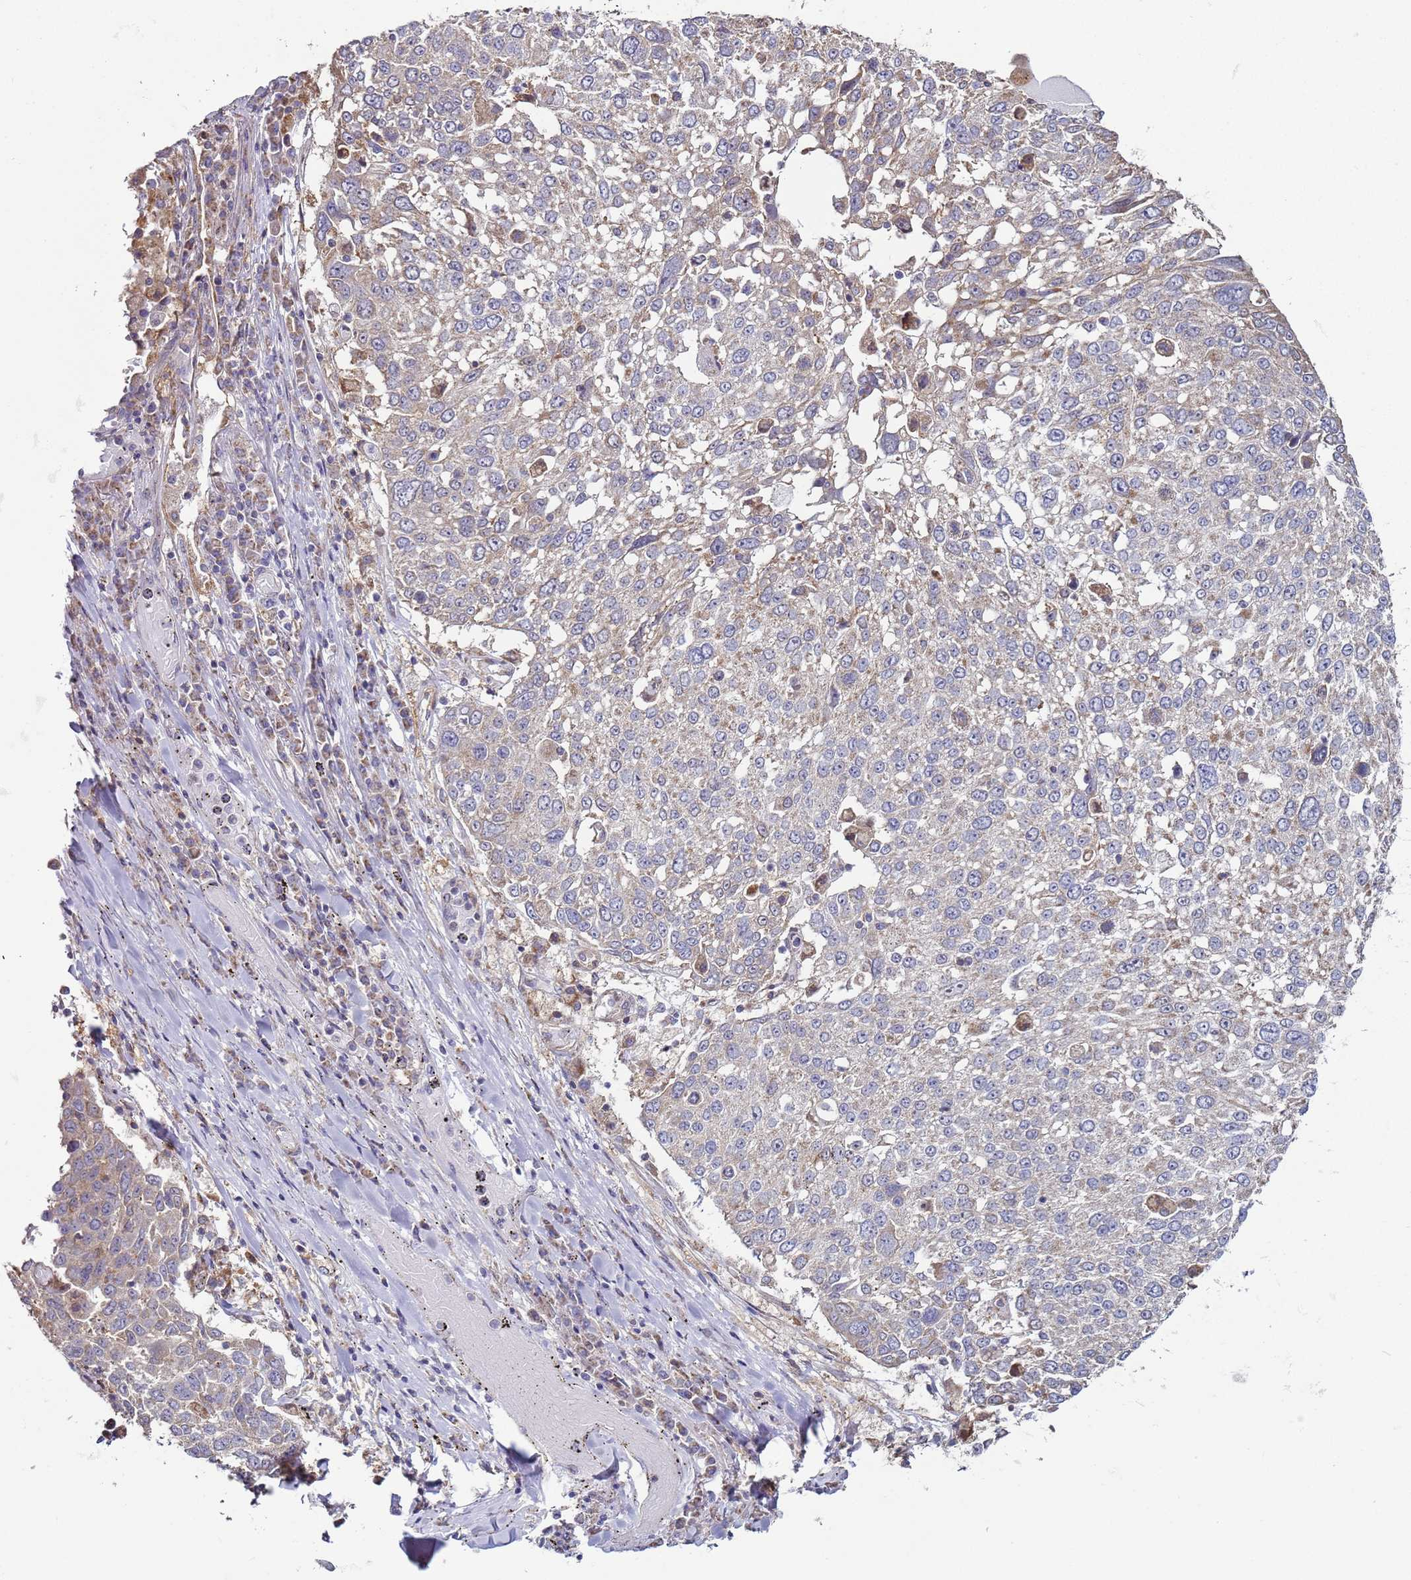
{"staining": {"intensity": "weak", "quantity": "<25%", "location": "cytoplasmic/membranous"}, "tissue": "lung cancer", "cell_type": "Tumor cells", "image_type": "cancer", "snomed": [{"axis": "morphology", "description": "Squamous cell carcinoma, NOS"}, {"axis": "topography", "description": "Lung"}], "caption": "Immunohistochemical staining of lung cancer shows no significant staining in tumor cells. (IHC, brightfield microscopy, high magnification).", "gene": "DIP2B", "patient": {"sex": "male", "age": 65}}